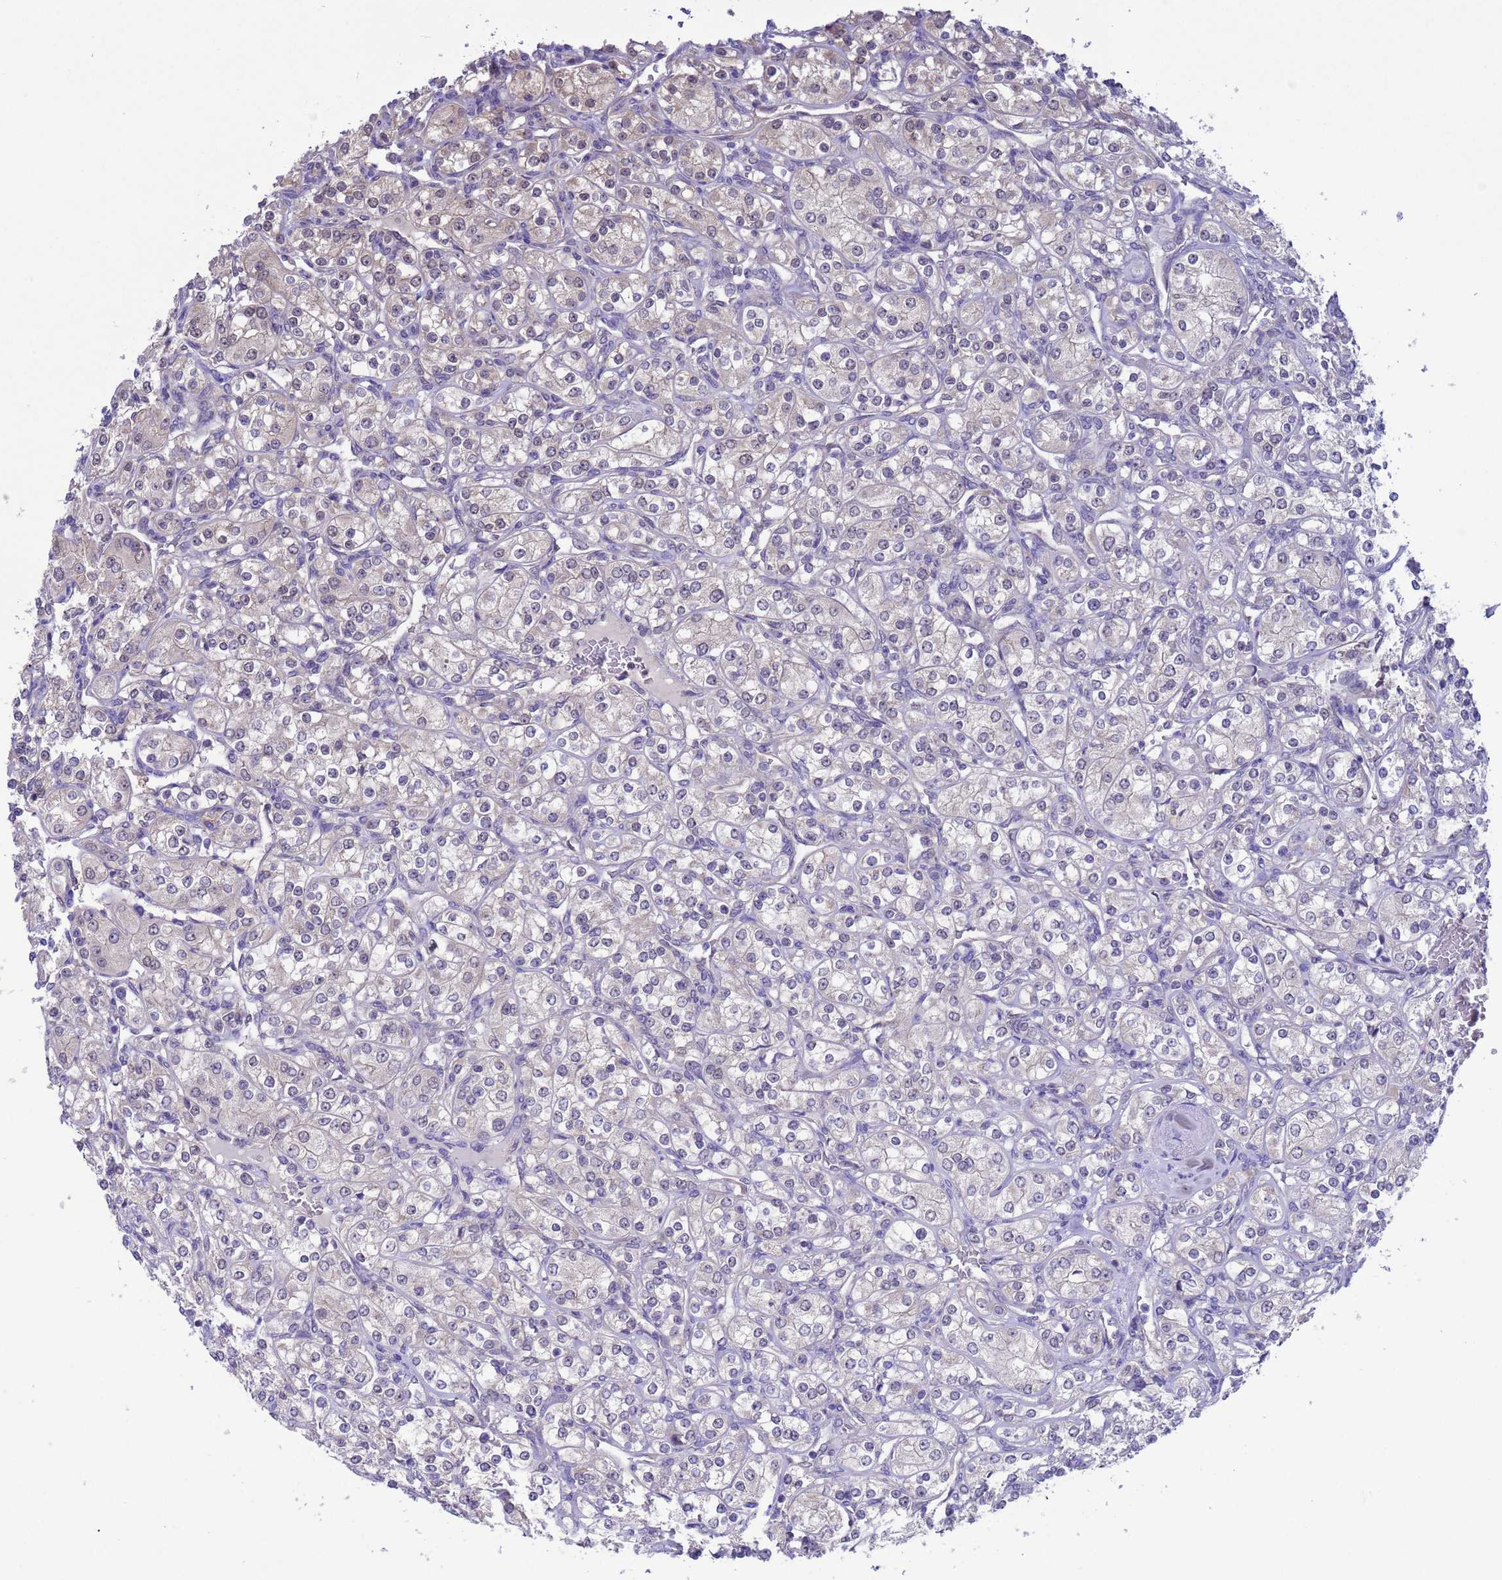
{"staining": {"intensity": "negative", "quantity": "none", "location": "none"}, "tissue": "renal cancer", "cell_type": "Tumor cells", "image_type": "cancer", "snomed": [{"axis": "morphology", "description": "Adenocarcinoma, NOS"}, {"axis": "topography", "description": "Kidney"}], "caption": "Immunohistochemistry of human adenocarcinoma (renal) demonstrates no expression in tumor cells.", "gene": "ZNF461", "patient": {"sex": "male", "age": 77}}